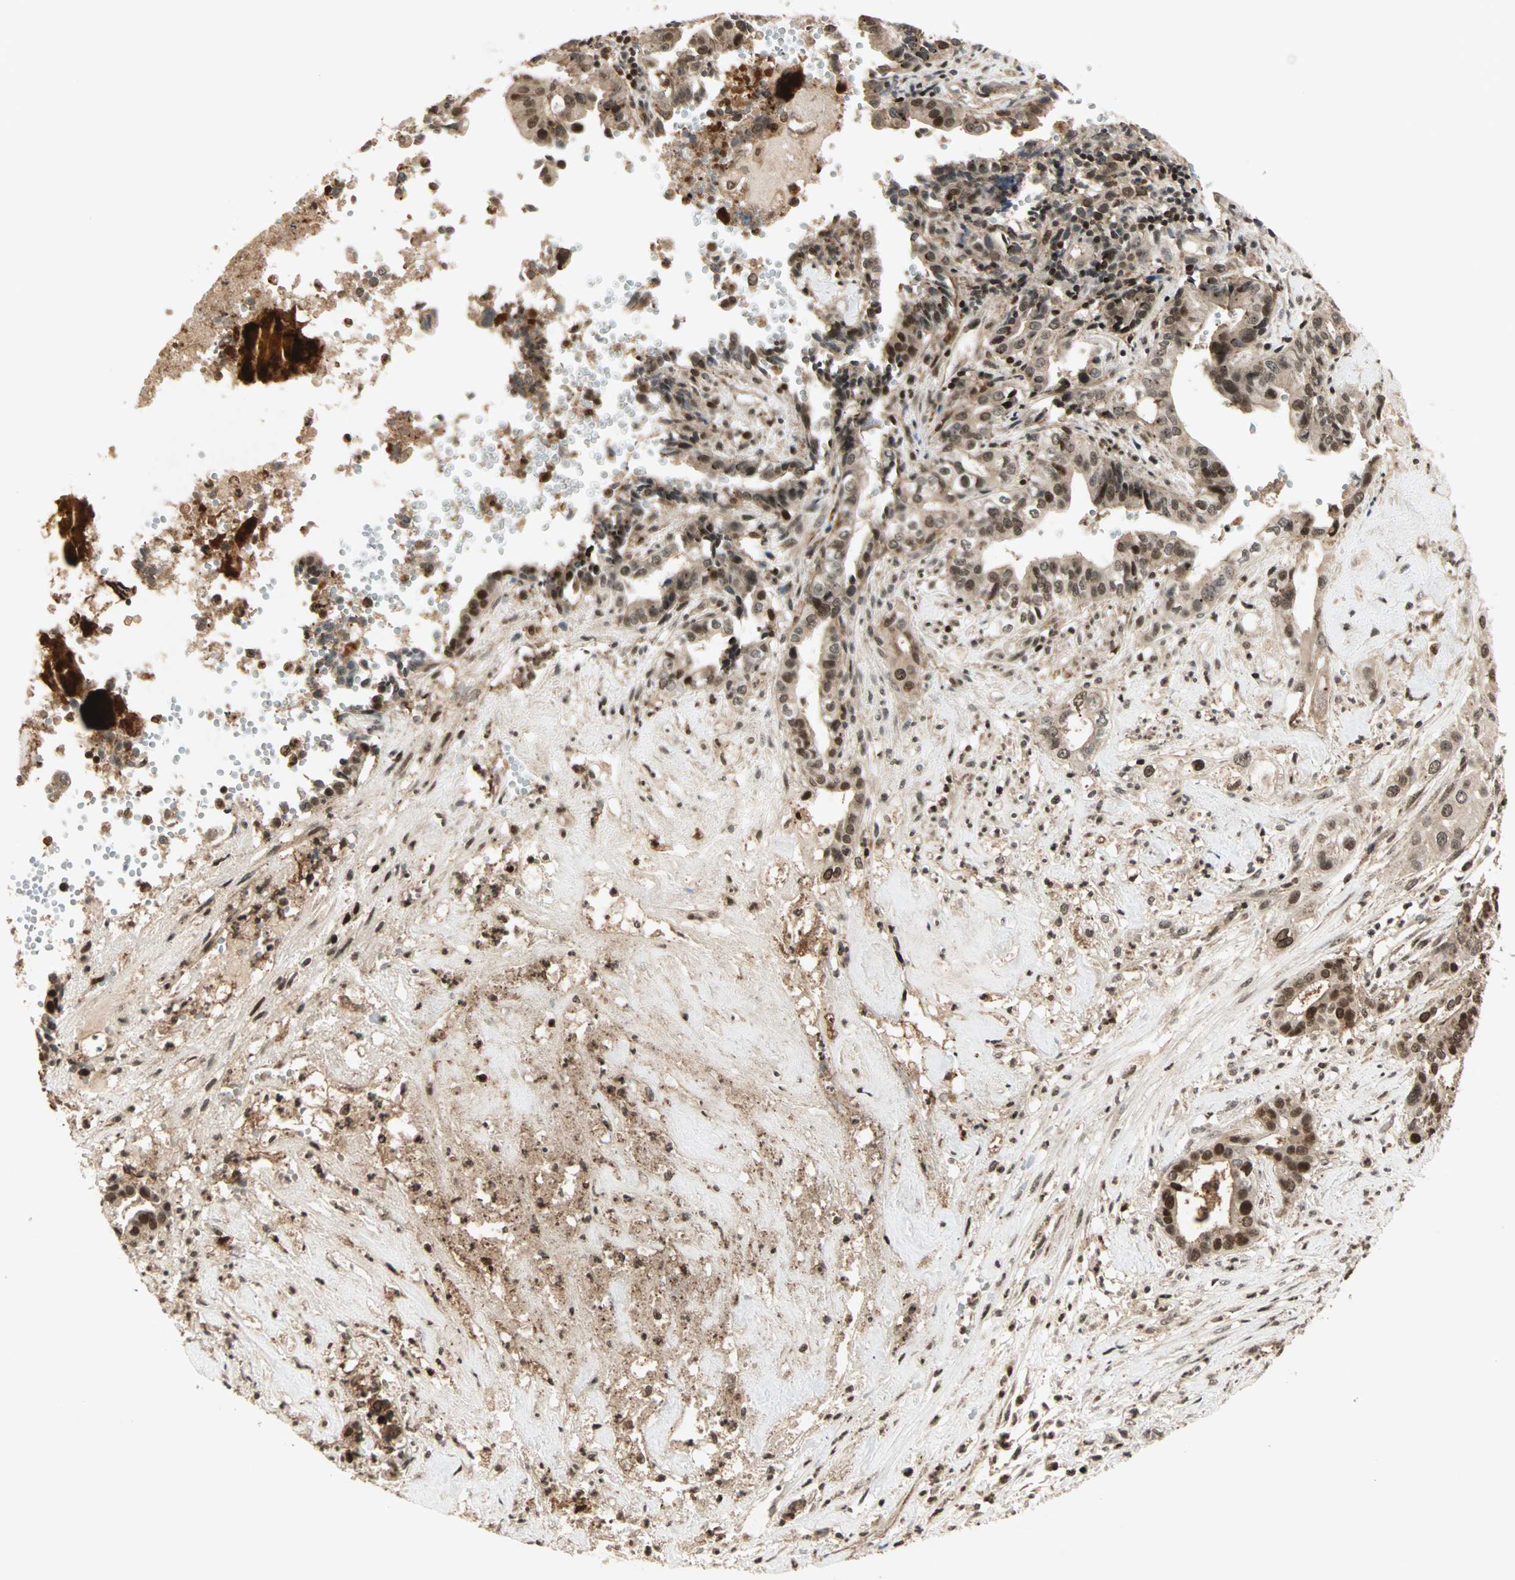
{"staining": {"intensity": "moderate", "quantity": ">75%", "location": "cytoplasmic/membranous,nuclear"}, "tissue": "liver cancer", "cell_type": "Tumor cells", "image_type": "cancer", "snomed": [{"axis": "morphology", "description": "Cholangiocarcinoma"}, {"axis": "topography", "description": "Liver"}], "caption": "The histopathology image displays immunohistochemical staining of liver cancer (cholangiocarcinoma). There is moderate cytoplasmic/membranous and nuclear expression is present in about >75% of tumor cells.", "gene": "ZBED9", "patient": {"sex": "female", "age": 61}}